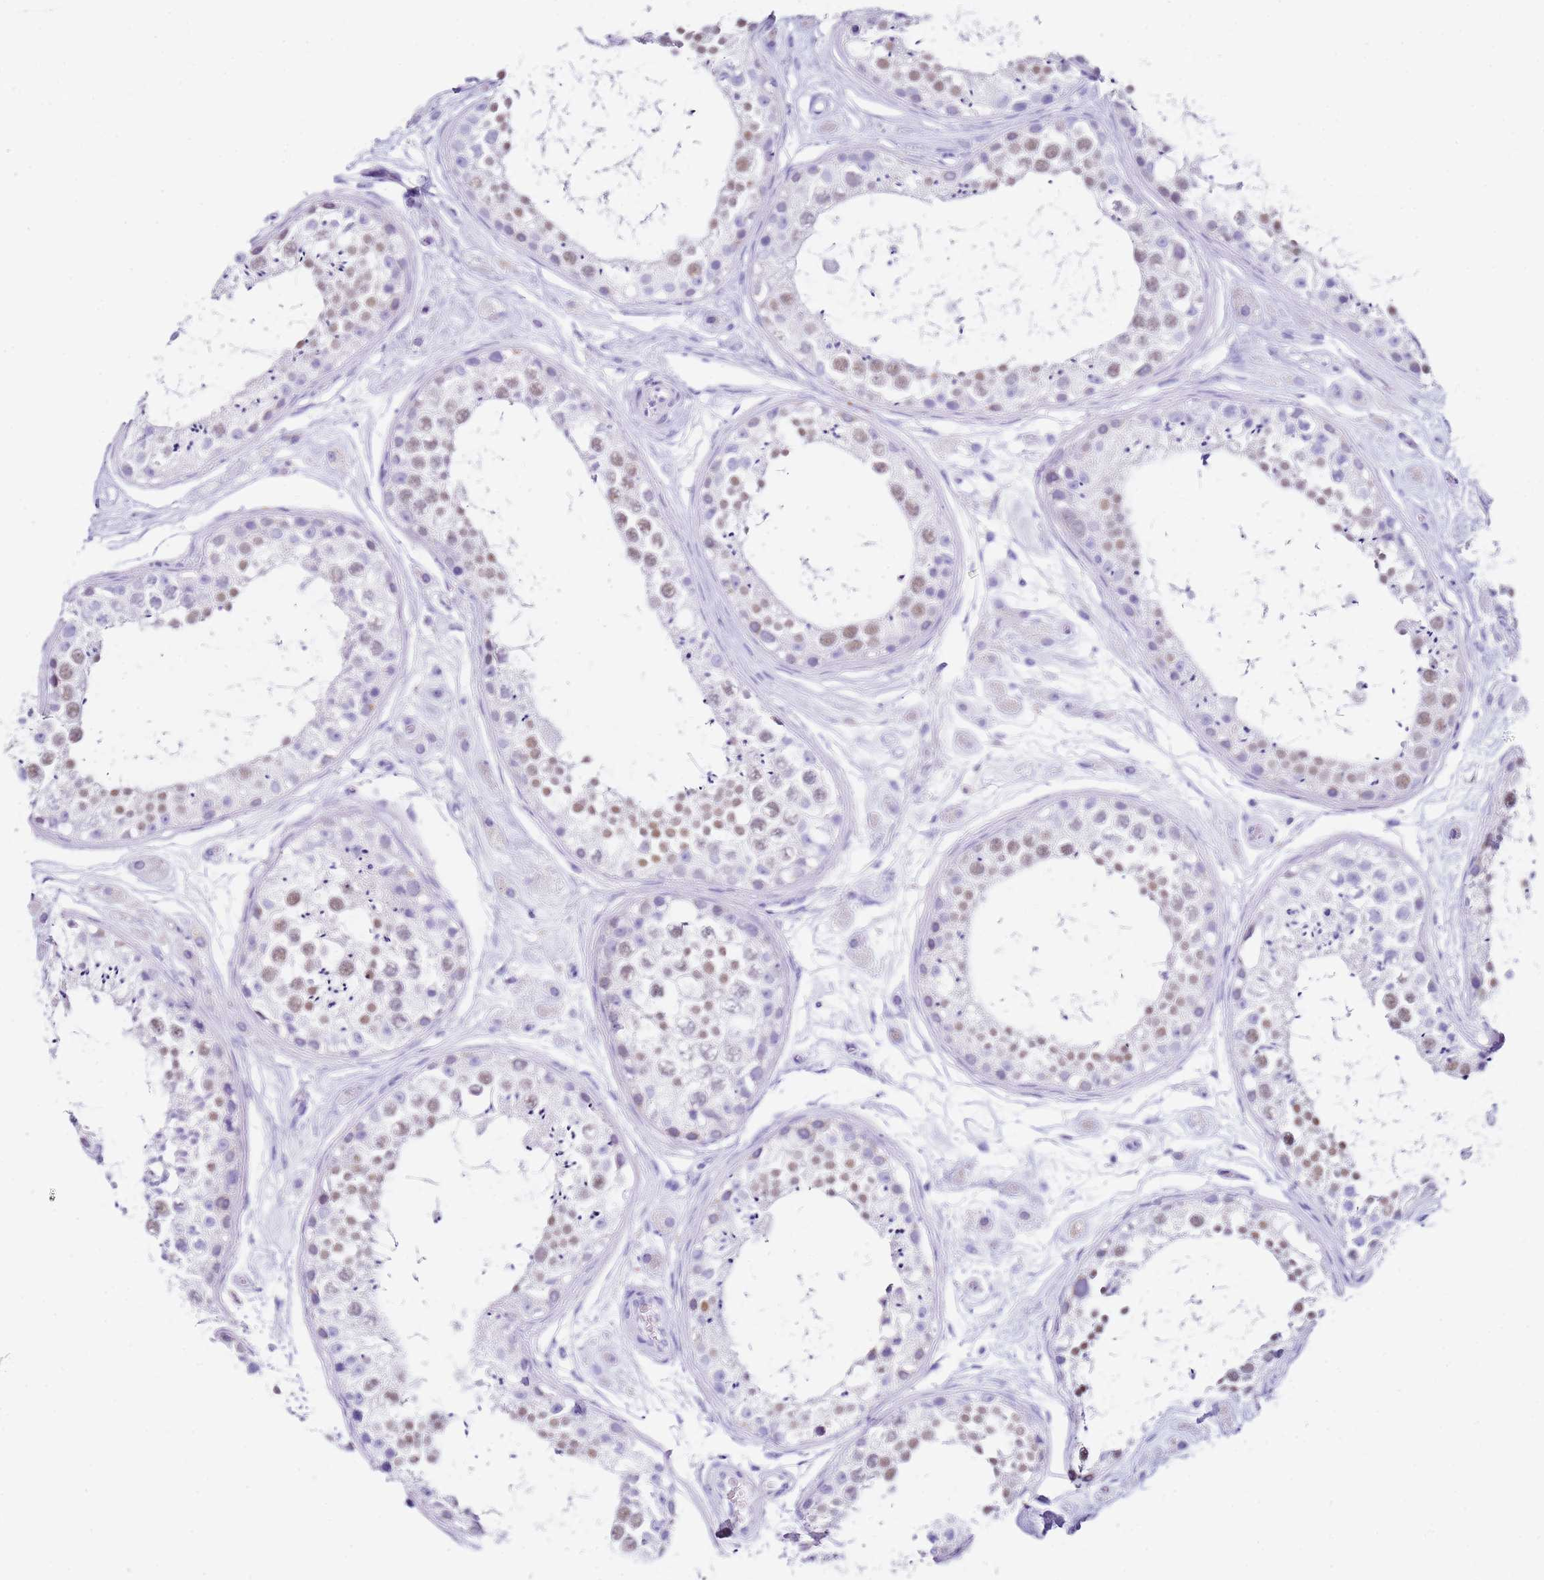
{"staining": {"intensity": "moderate", "quantity": "25%-75%", "location": "nuclear"}, "tissue": "testis", "cell_type": "Cells in seminiferous ducts", "image_type": "normal", "snomed": [{"axis": "morphology", "description": "Normal tissue, NOS"}, {"axis": "topography", "description": "Testis"}], "caption": "Testis stained with DAB IHC displays medium levels of moderate nuclear positivity in about 25%-75% of cells in seminiferous ducts. Nuclei are stained in blue.", "gene": "PTBP2", "patient": {"sex": "male", "age": 25}}